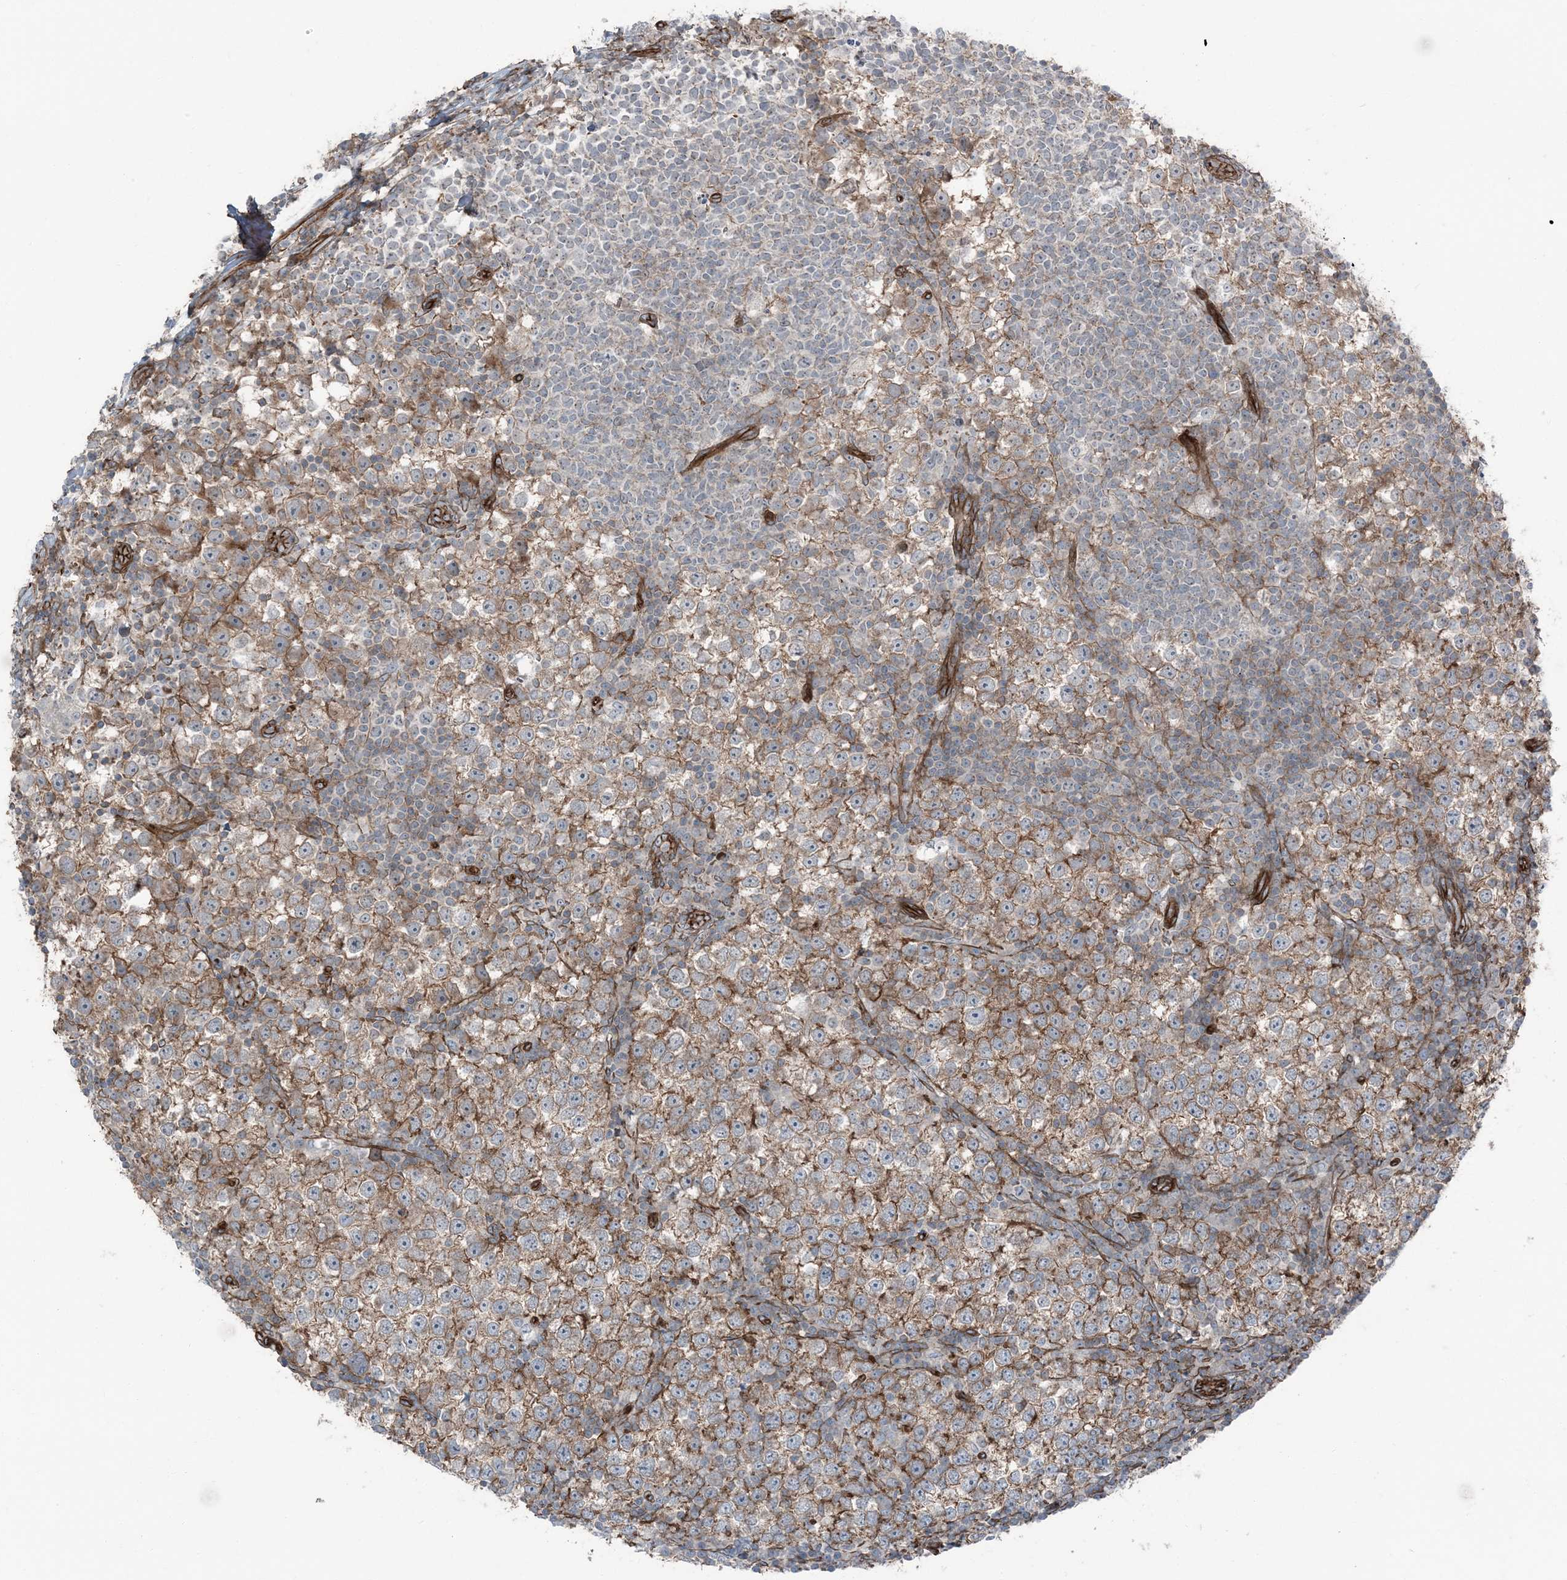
{"staining": {"intensity": "strong", "quantity": "25%-75%", "location": "cytoplasmic/membranous"}, "tissue": "testis cancer", "cell_type": "Tumor cells", "image_type": "cancer", "snomed": [{"axis": "morphology", "description": "Seminoma, NOS"}, {"axis": "topography", "description": "Testis"}], "caption": "Protein expression analysis of testis cancer (seminoma) reveals strong cytoplasmic/membranous expression in about 25%-75% of tumor cells.", "gene": "ZFP90", "patient": {"sex": "male", "age": 65}}